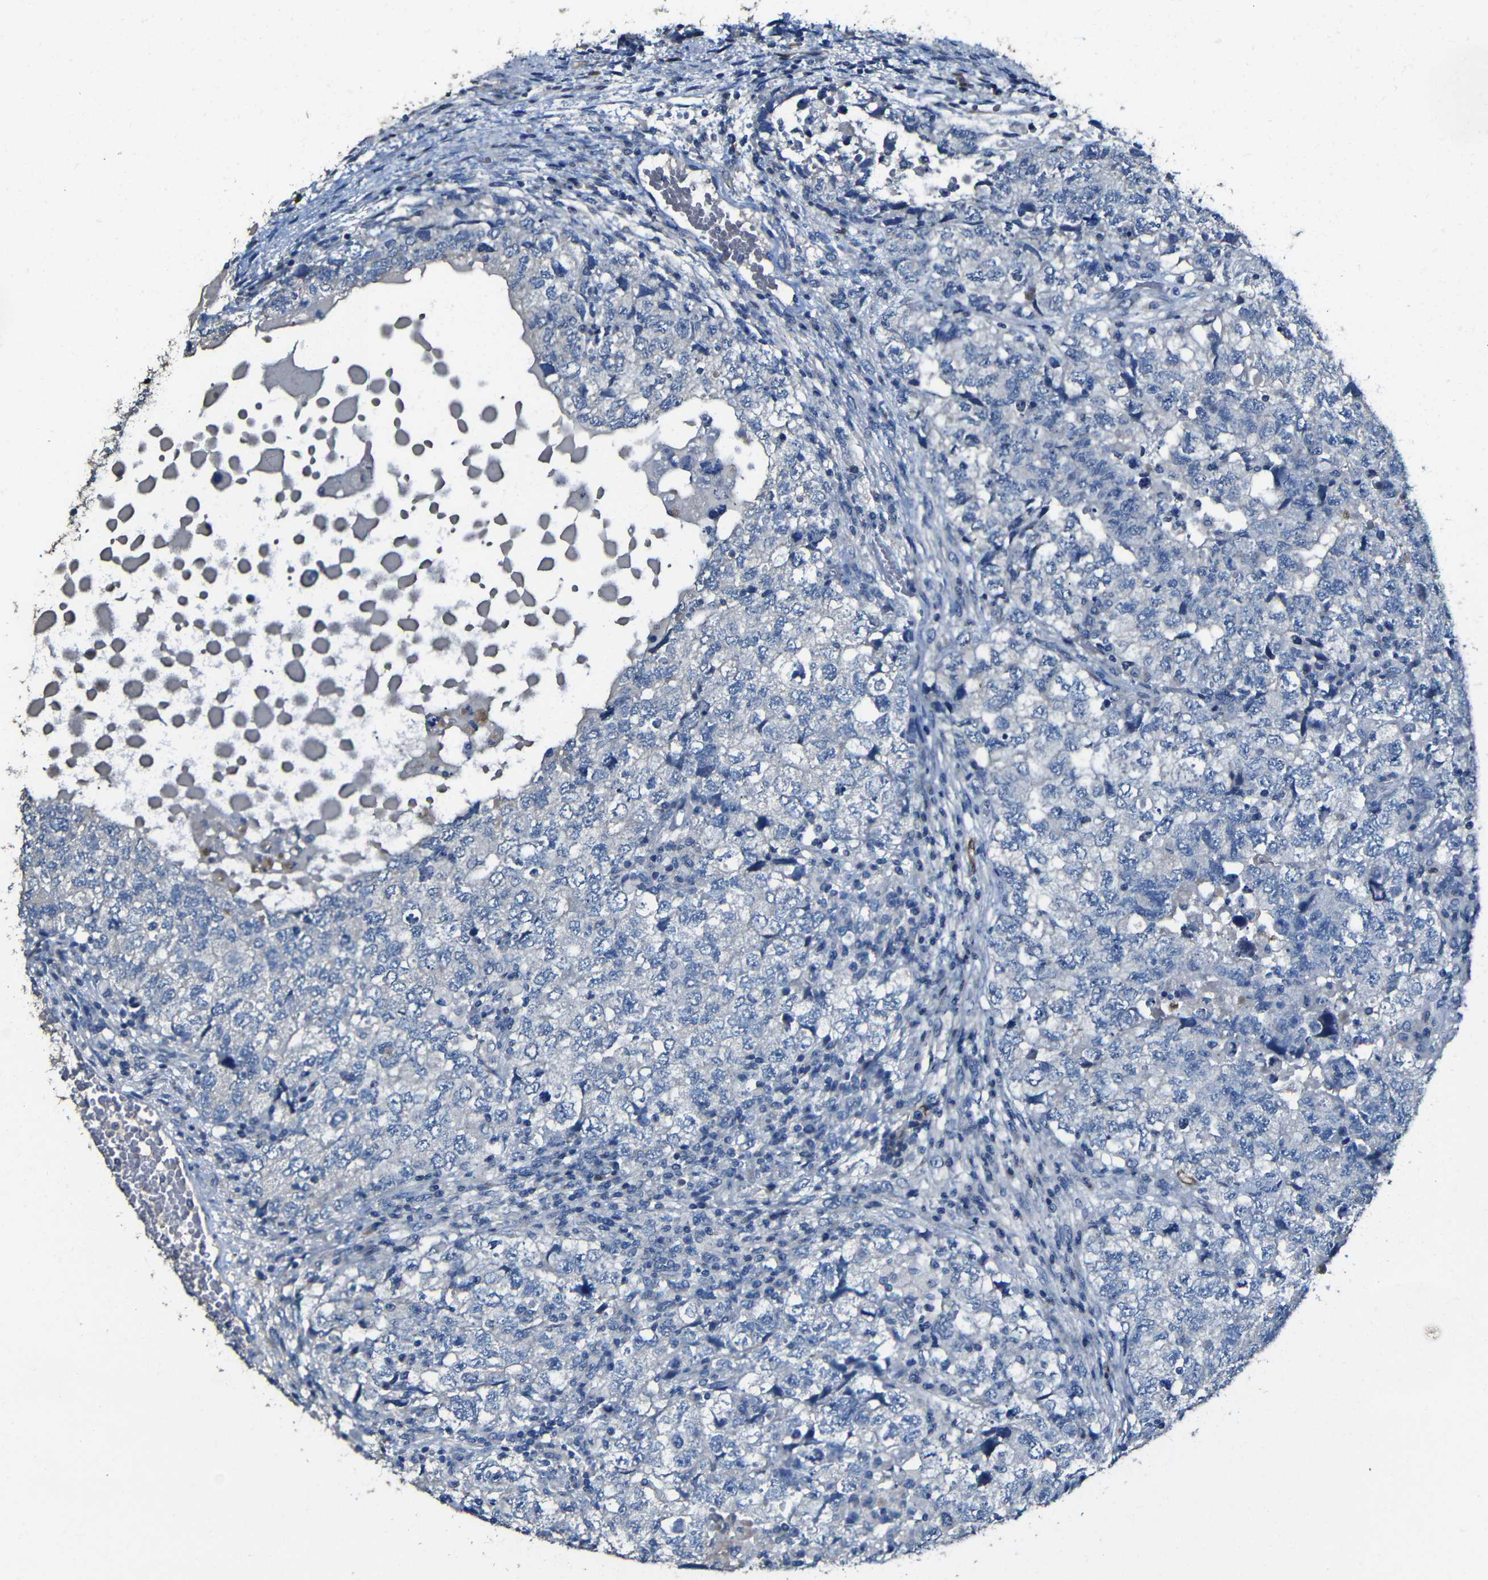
{"staining": {"intensity": "negative", "quantity": "none", "location": "none"}, "tissue": "testis cancer", "cell_type": "Tumor cells", "image_type": "cancer", "snomed": [{"axis": "morphology", "description": "Carcinoma, Embryonal, NOS"}, {"axis": "topography", "description": "Testis"}], "caption": "Testis embryonal carcinoma was stained to show a protein in brown. There is no significant expression in tumor cells. The staining is performed using DAB brown chromogen with nuclei counter-stained in using hematoxylin.", "gene": "ACKR2", "patient": {"sex": "male", "age": 36}}